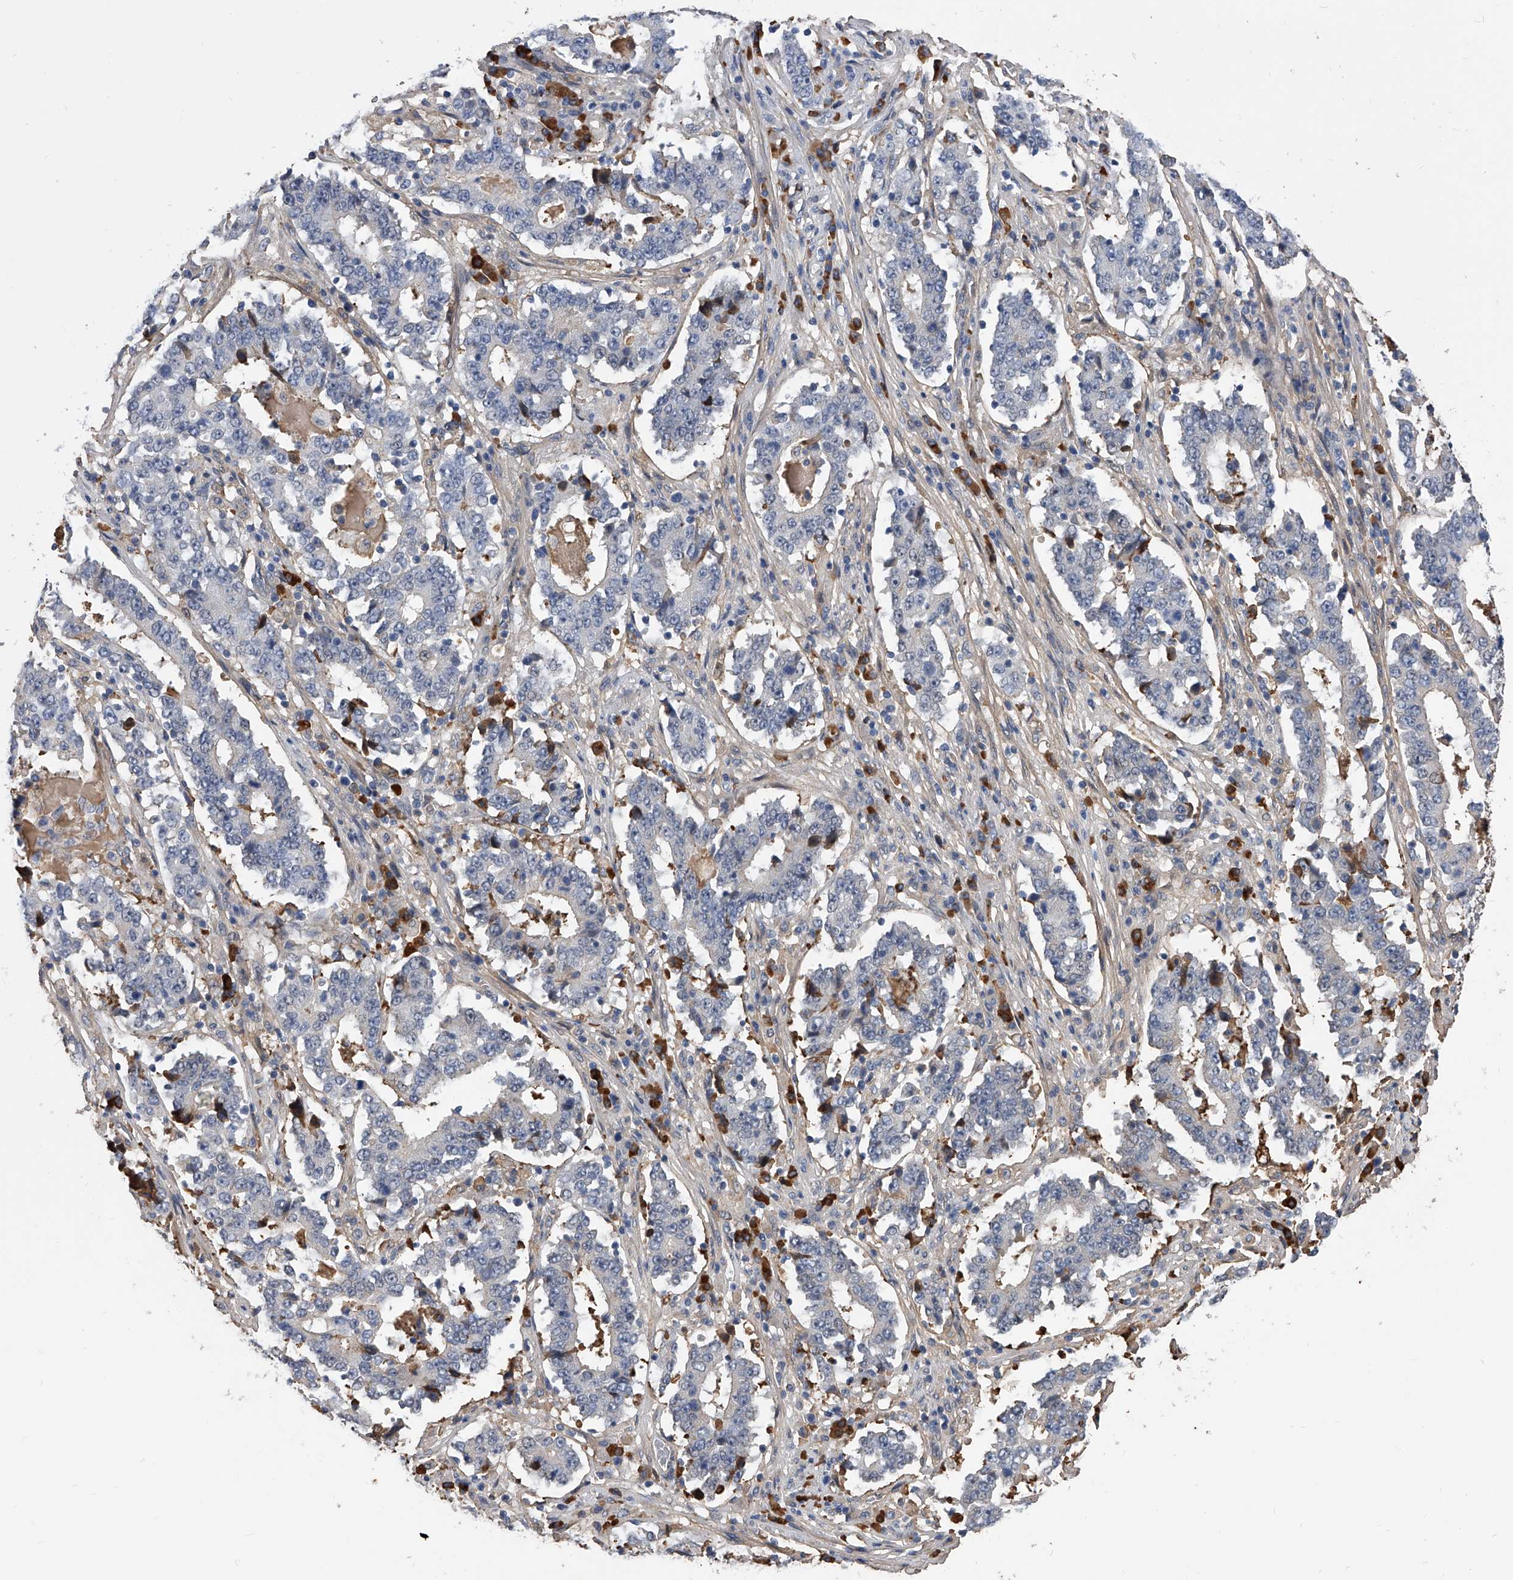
{"staining": {"intensity": "negative", "quantity": "none", "location": "none"}, "tissue": "stomach cancer", "cell_type": "Tumor cells", "image_type": "cancer", "snomed": [{"axis": "morphology", "description": "Adenocarcinoma, NOS"}, {"axis": "topography", "description": "Stomach"}], "caption": "DAB (3,3'-diaminobenzidine) immunohistochemical staining of human adenocarcinoma (stomach) shows no significant positivity in tumor cells. (DAB (3,3'-diaminobenzidine) immunohistochemistry (IHC), high magnification).", "gene": "ZNF25", "patient": {"sex": "male", "age": 59}}